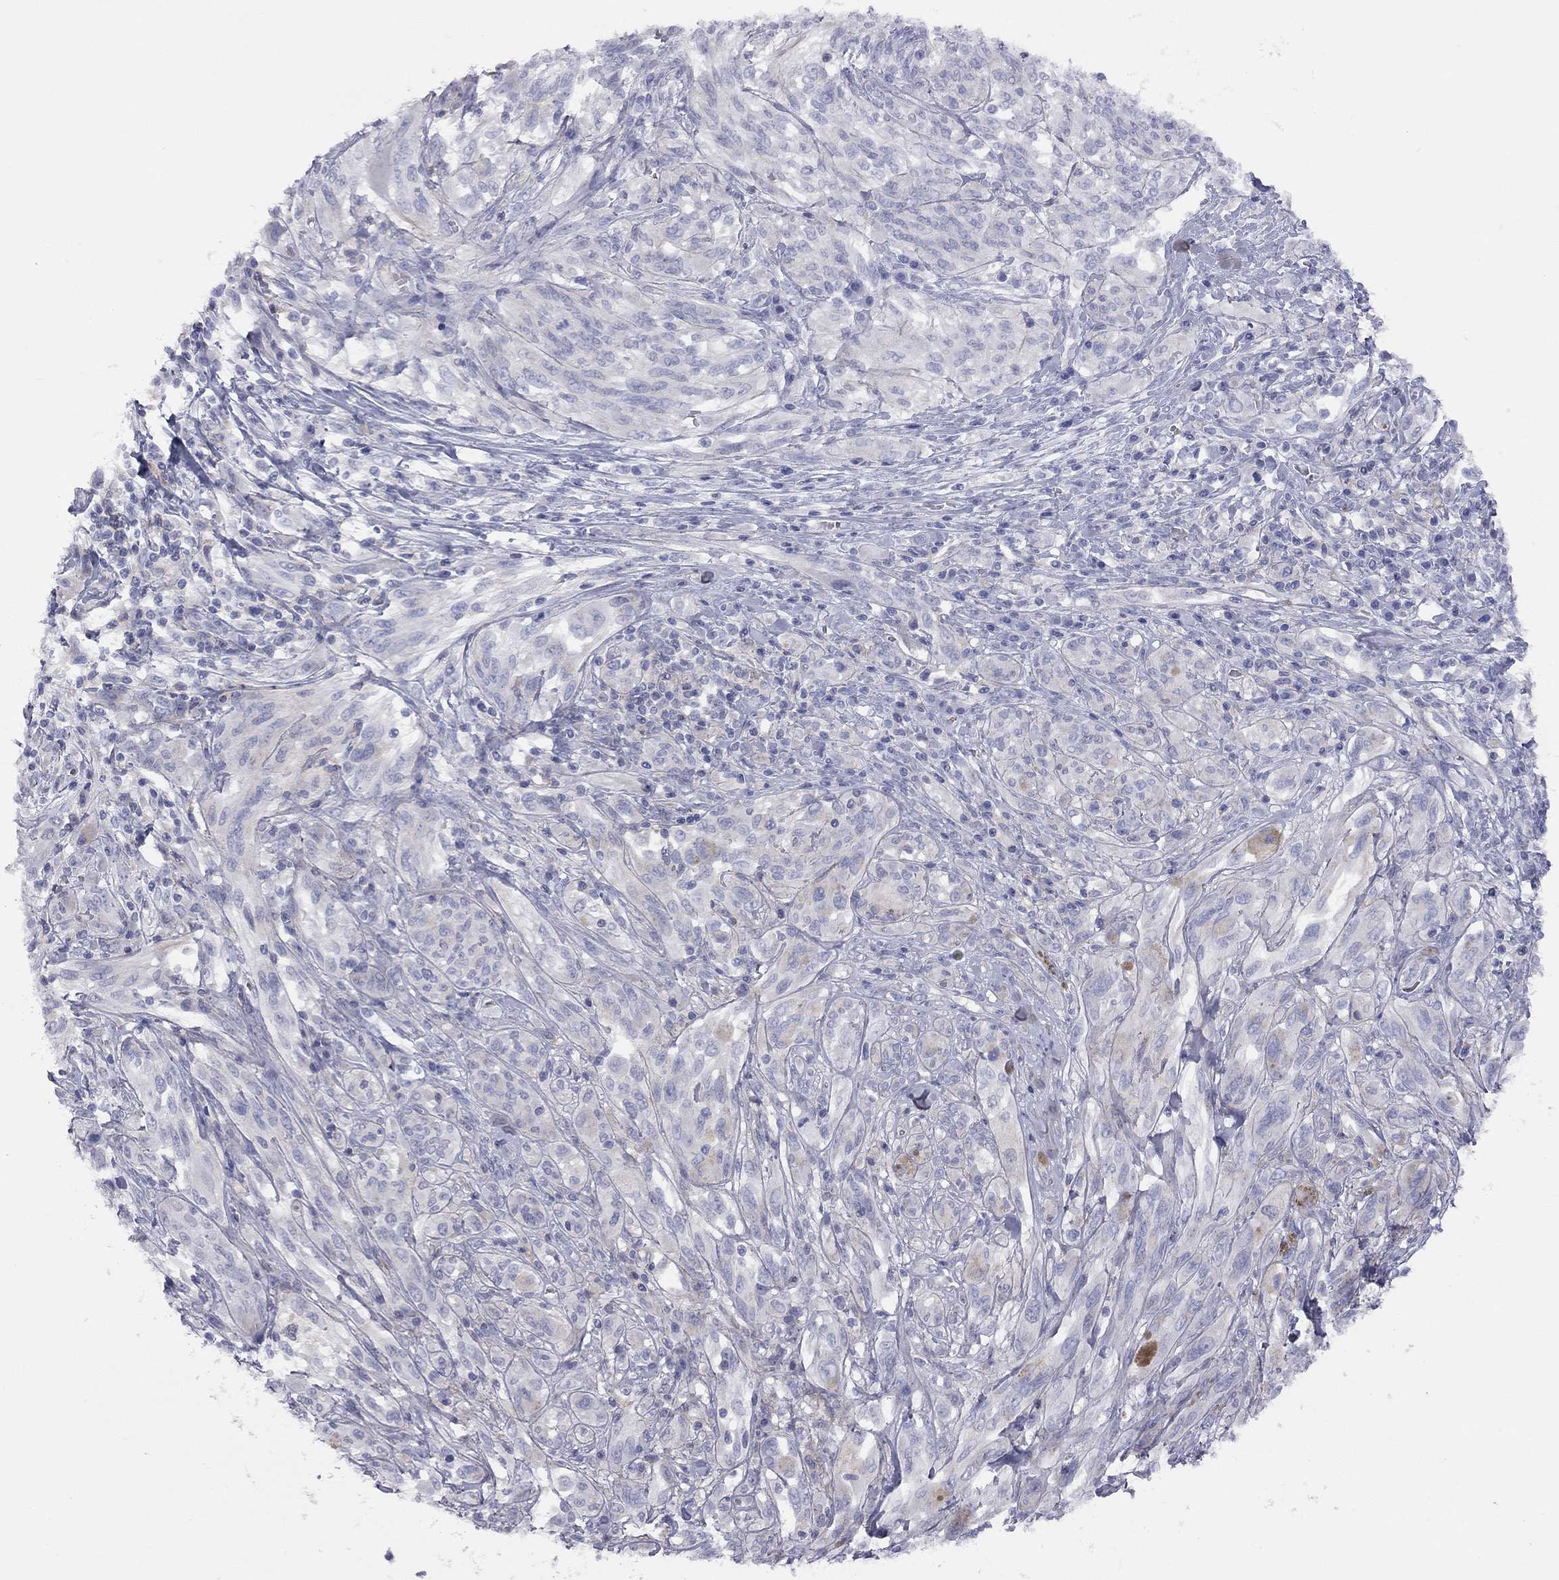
{"staining": {"intensity": "negative", "quantity": "none", "location": "none"}, "tissue": "melanoma", "cell_type": "Tumor cells", "image_type": "cancer", "snomed": [{"axis": "morphology", "description": "Malignant melanoma, NOS"}, {"axis": "topography", "description": "Skin"}], "caption": "Tumor cells show no significant positivity in melanoma.", "gene": "ADCYAP1", "patient": {"sex": "female", "age": 91}}